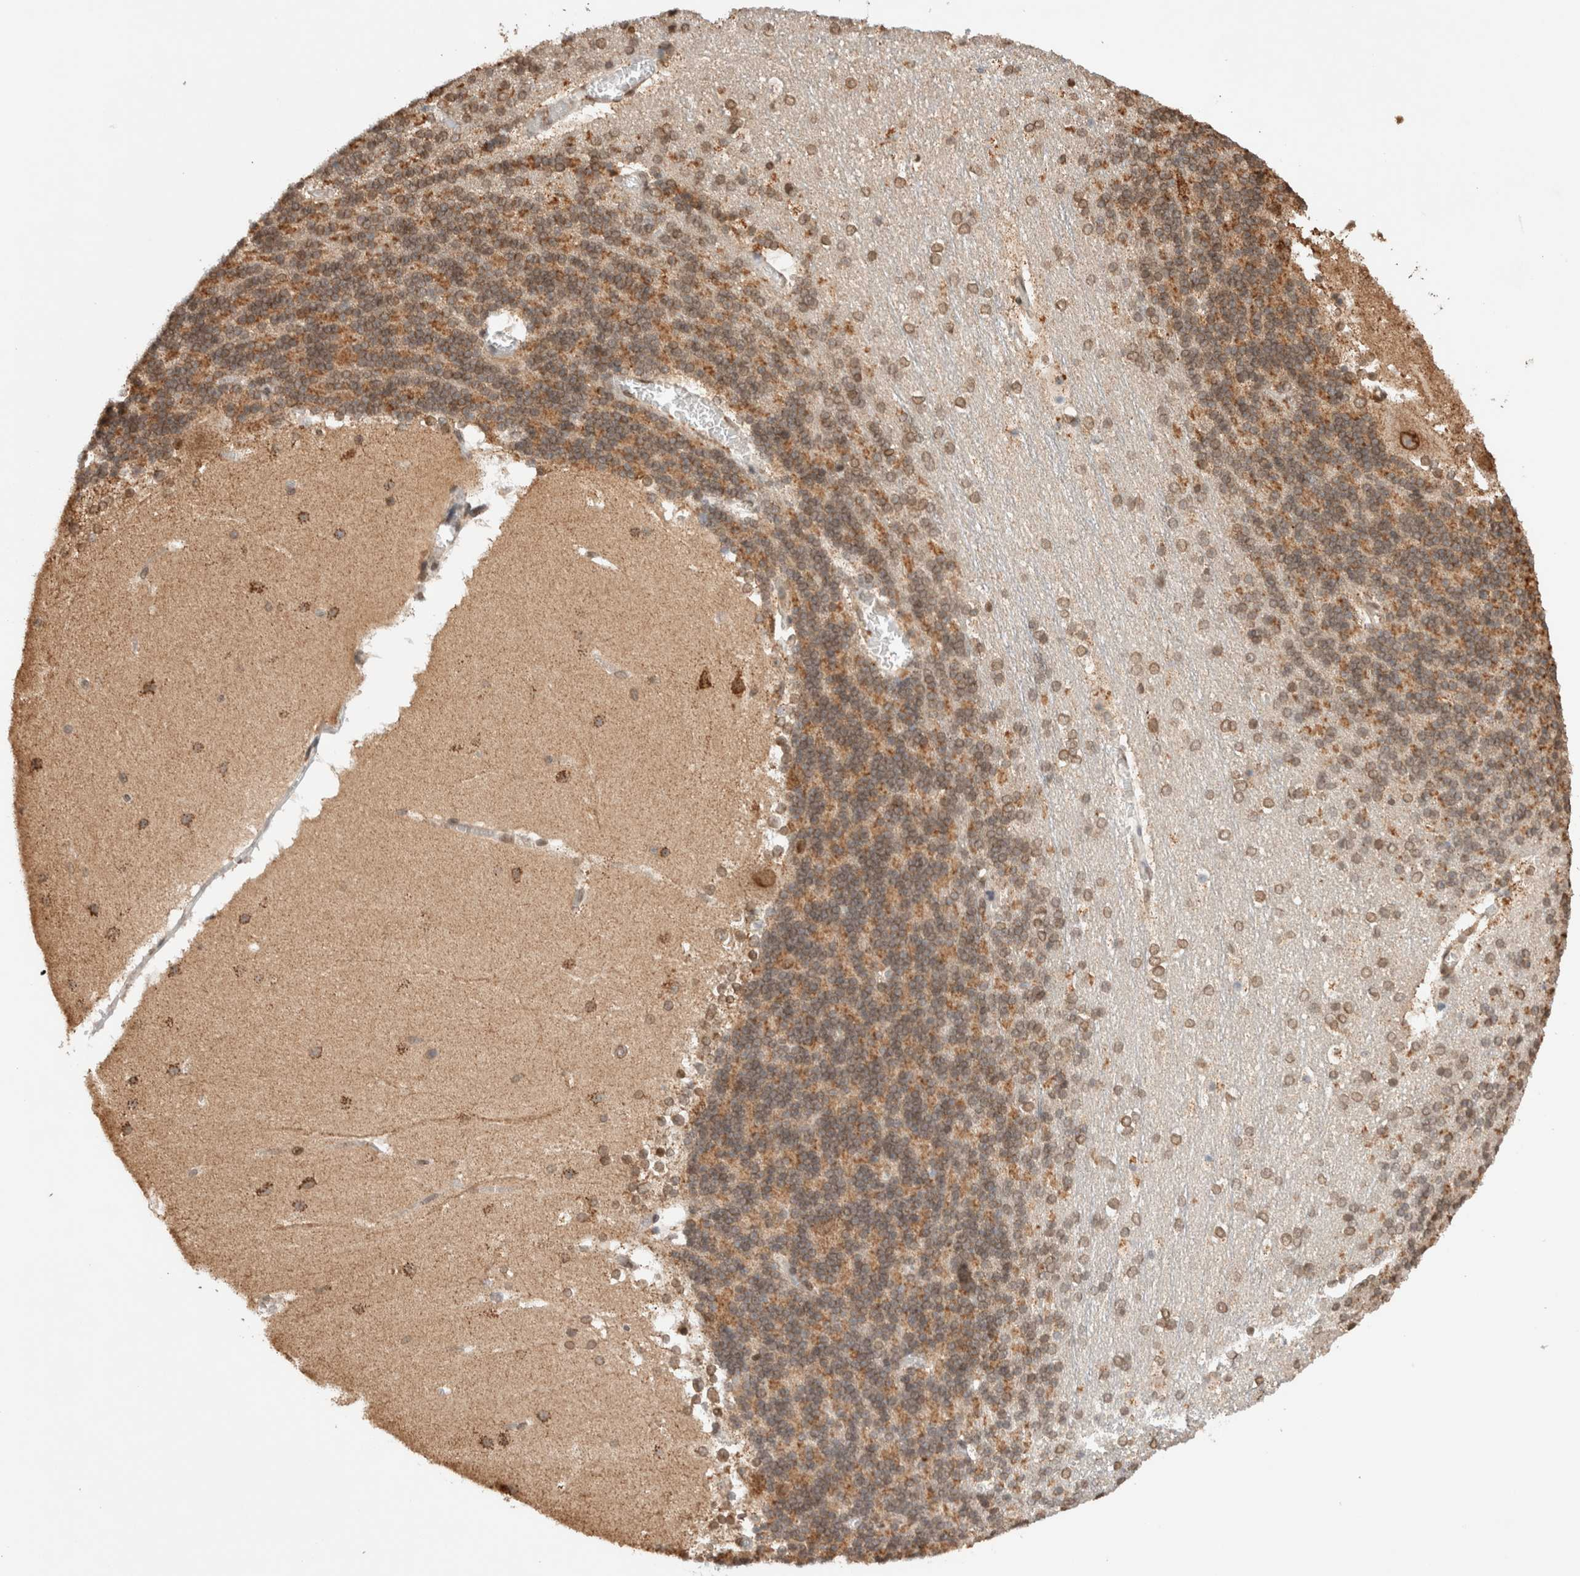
{"staining": {"intensity": "moderate", "quantity": "25%-75%", "location": "cytoplasmic/membranous,nuclear"}, "tissue": "cerebellum", "cell_type": "Cells in granular layer", "image_type": "normal", "snomed": [{"axis": "morphology", "description": "Normal tissue, NOS"}, {"axis": "topography", "description": "Cerebellum"}], "caption": "IHC histopathology image of benign cerebellum stained for a protein (brown), which reveals medium levels of moderate cytoplasmic/membranous,nuclear positivity in about 25%-75% of cells in granular layer.", "gene": "TPR", "patient": {"sex": "female", "age": 19}}